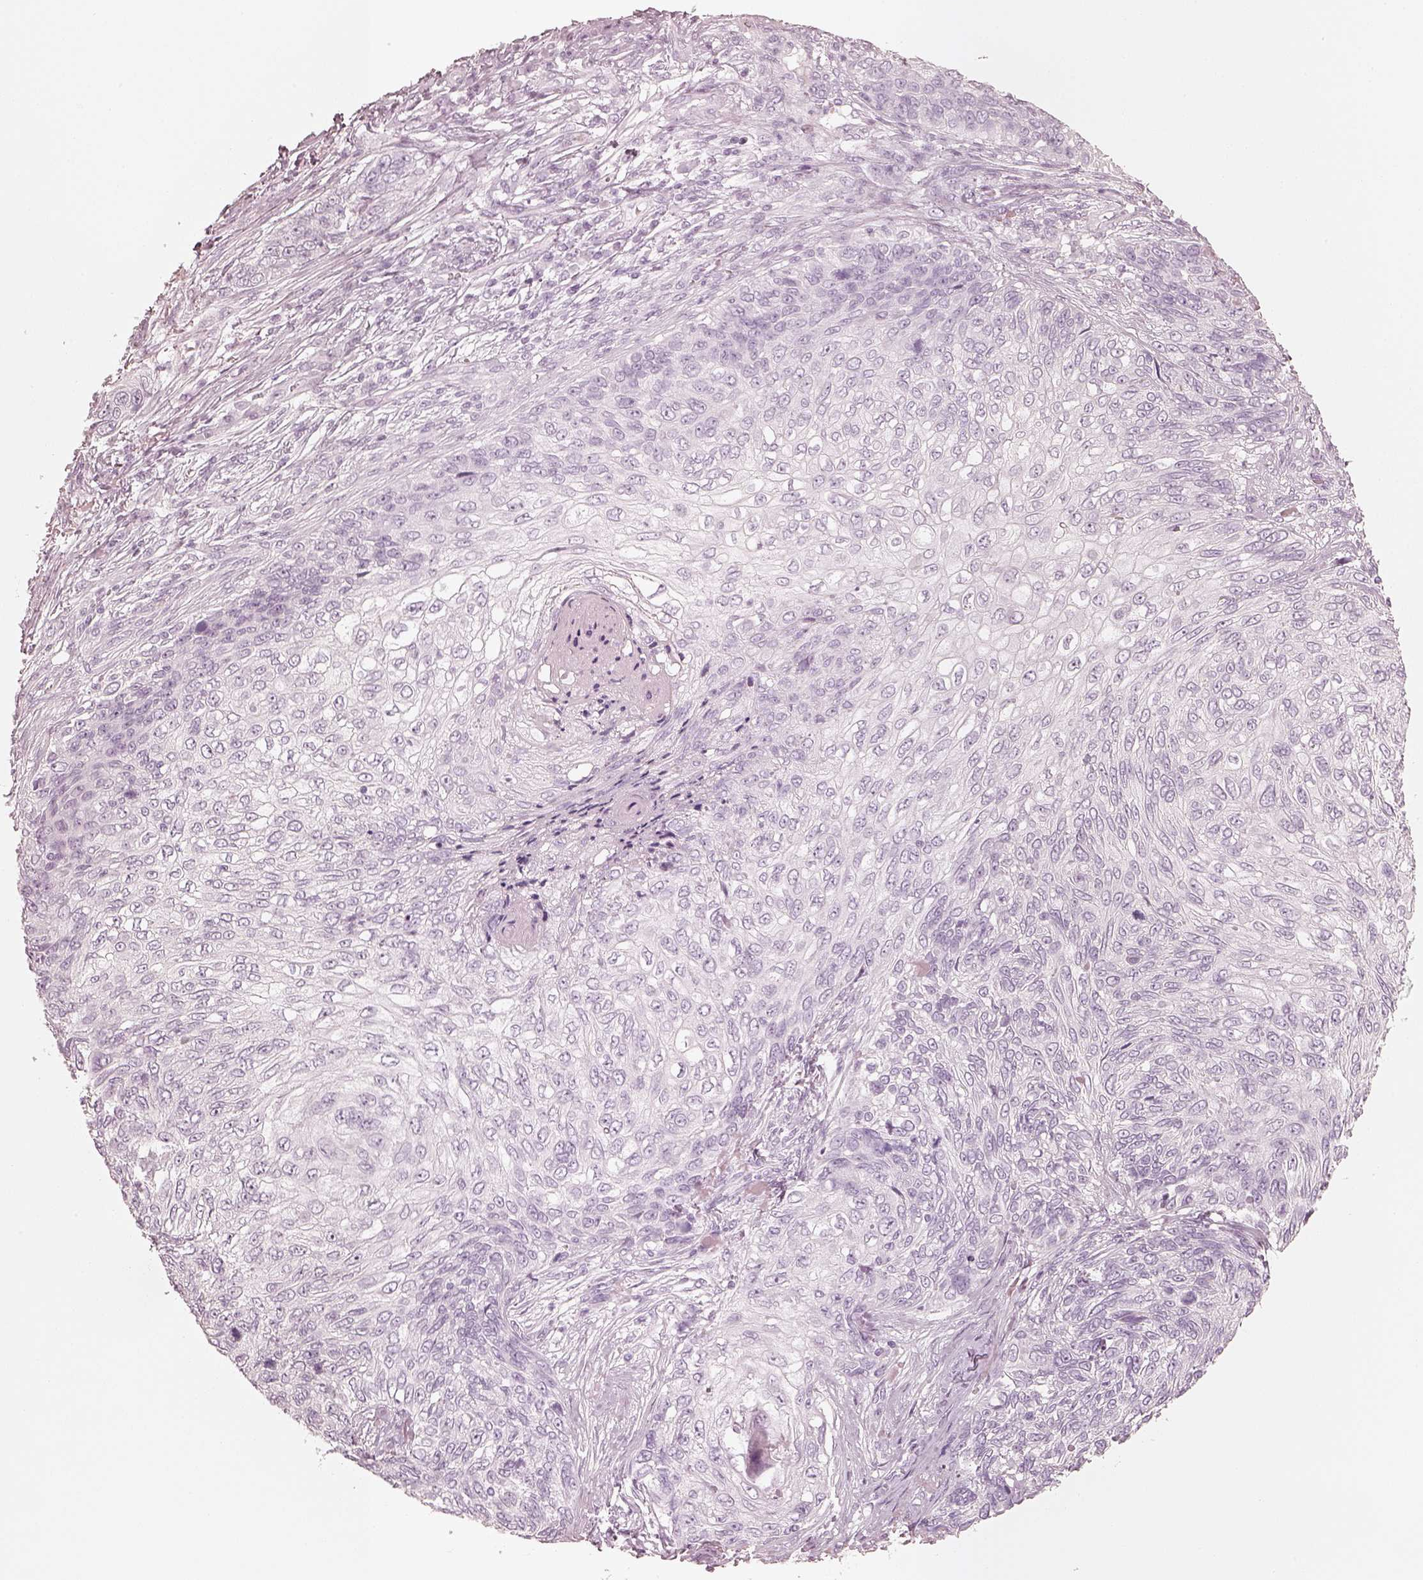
{"staining": {"intensity": "negative", "quantity": "none", "location": "none"}, "tissue": "skin cancer", "cell_type": "Tumor cells", "image_type": "cancer", "snomed": [{"axis": "morphology", "description": "Squamous cell carcinoma, NOS"}, {"axis": "topography", "description": "Skin"}], "caption": "Tumor cells are negative for brown protein staining in skin cancer.", "gene": "KRT72", "patient": {"sex": "male", "age": 92}}